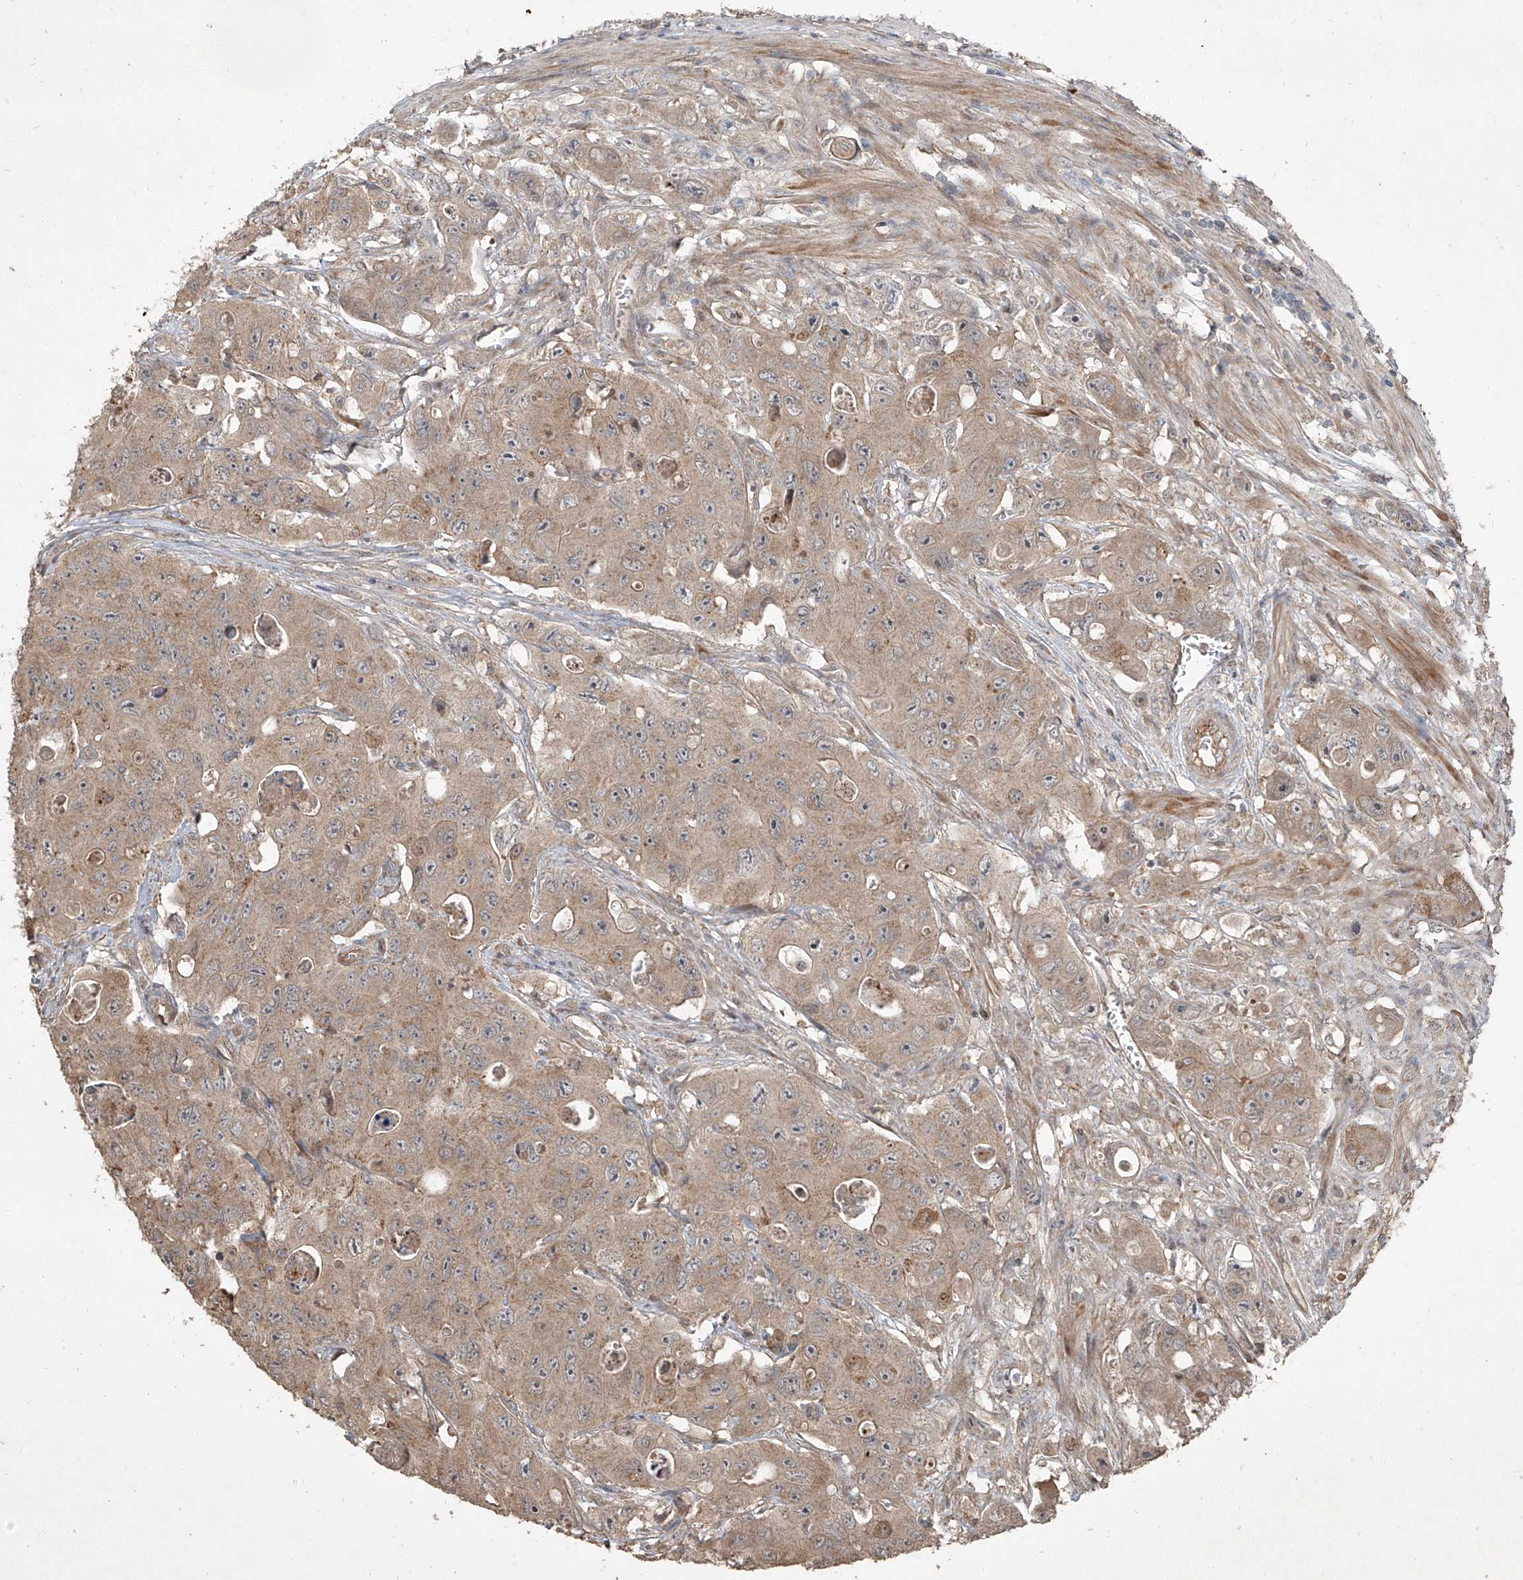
{"staining": {"intensity": "moderate", "quantity": ">75%", "location": "cytoplasmic/membranous"}, "tissue": "colorectal cancer", "cell_type": "Tumor cells", "image_type": "cancer", "snomed": [{"axis": "morphology", "description": "Adenocarcinoma, NOS"}, {"axis": "topography", "description": "Colon"}], "caption": "Protein expression analysis of human colorectal cancer (adenocarcinoma) reveals moderate cytoplasmic/membranous staining in approximately >75% of tumor cells.", "gene": "CCN1", "patient": {"sex": "female", "age": 46}}